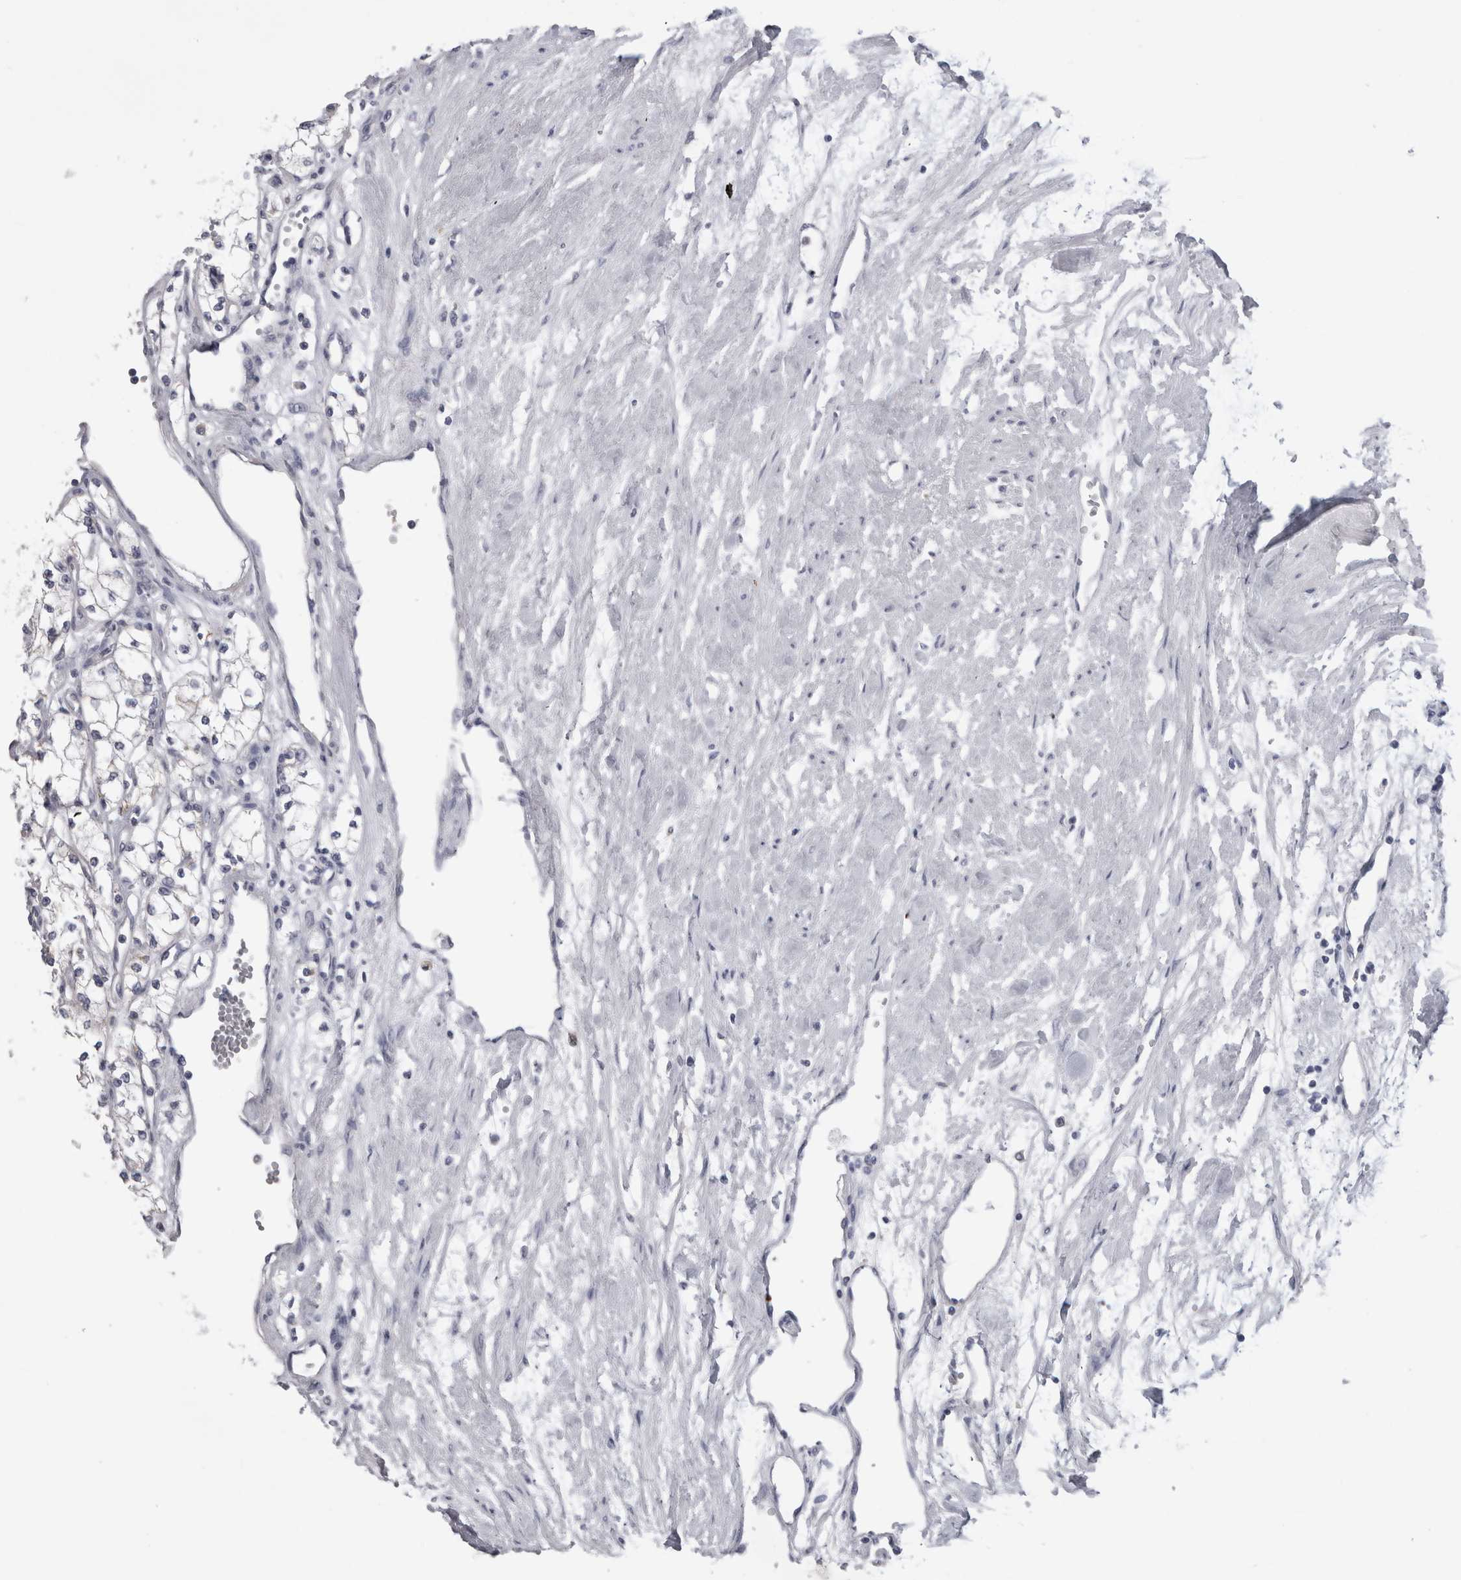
{"staining": {"intensity": "negative", "quantity": "none", "location": "none"}, "tissue": "renal cancer", "cell_type": "Tumor cells", "image_type": "cancer", "snomed": [{"axis": "morphology", "description": "Adenocarcinoma, NOS"}, {"axis": "topography", "description": "Kidney"}], "caption": "Tumor cells are negative for brown protein staining in adenocarcinoma (renal).", "gene": "DHRS4", "patient": {"sex": "male", "age": 59}}